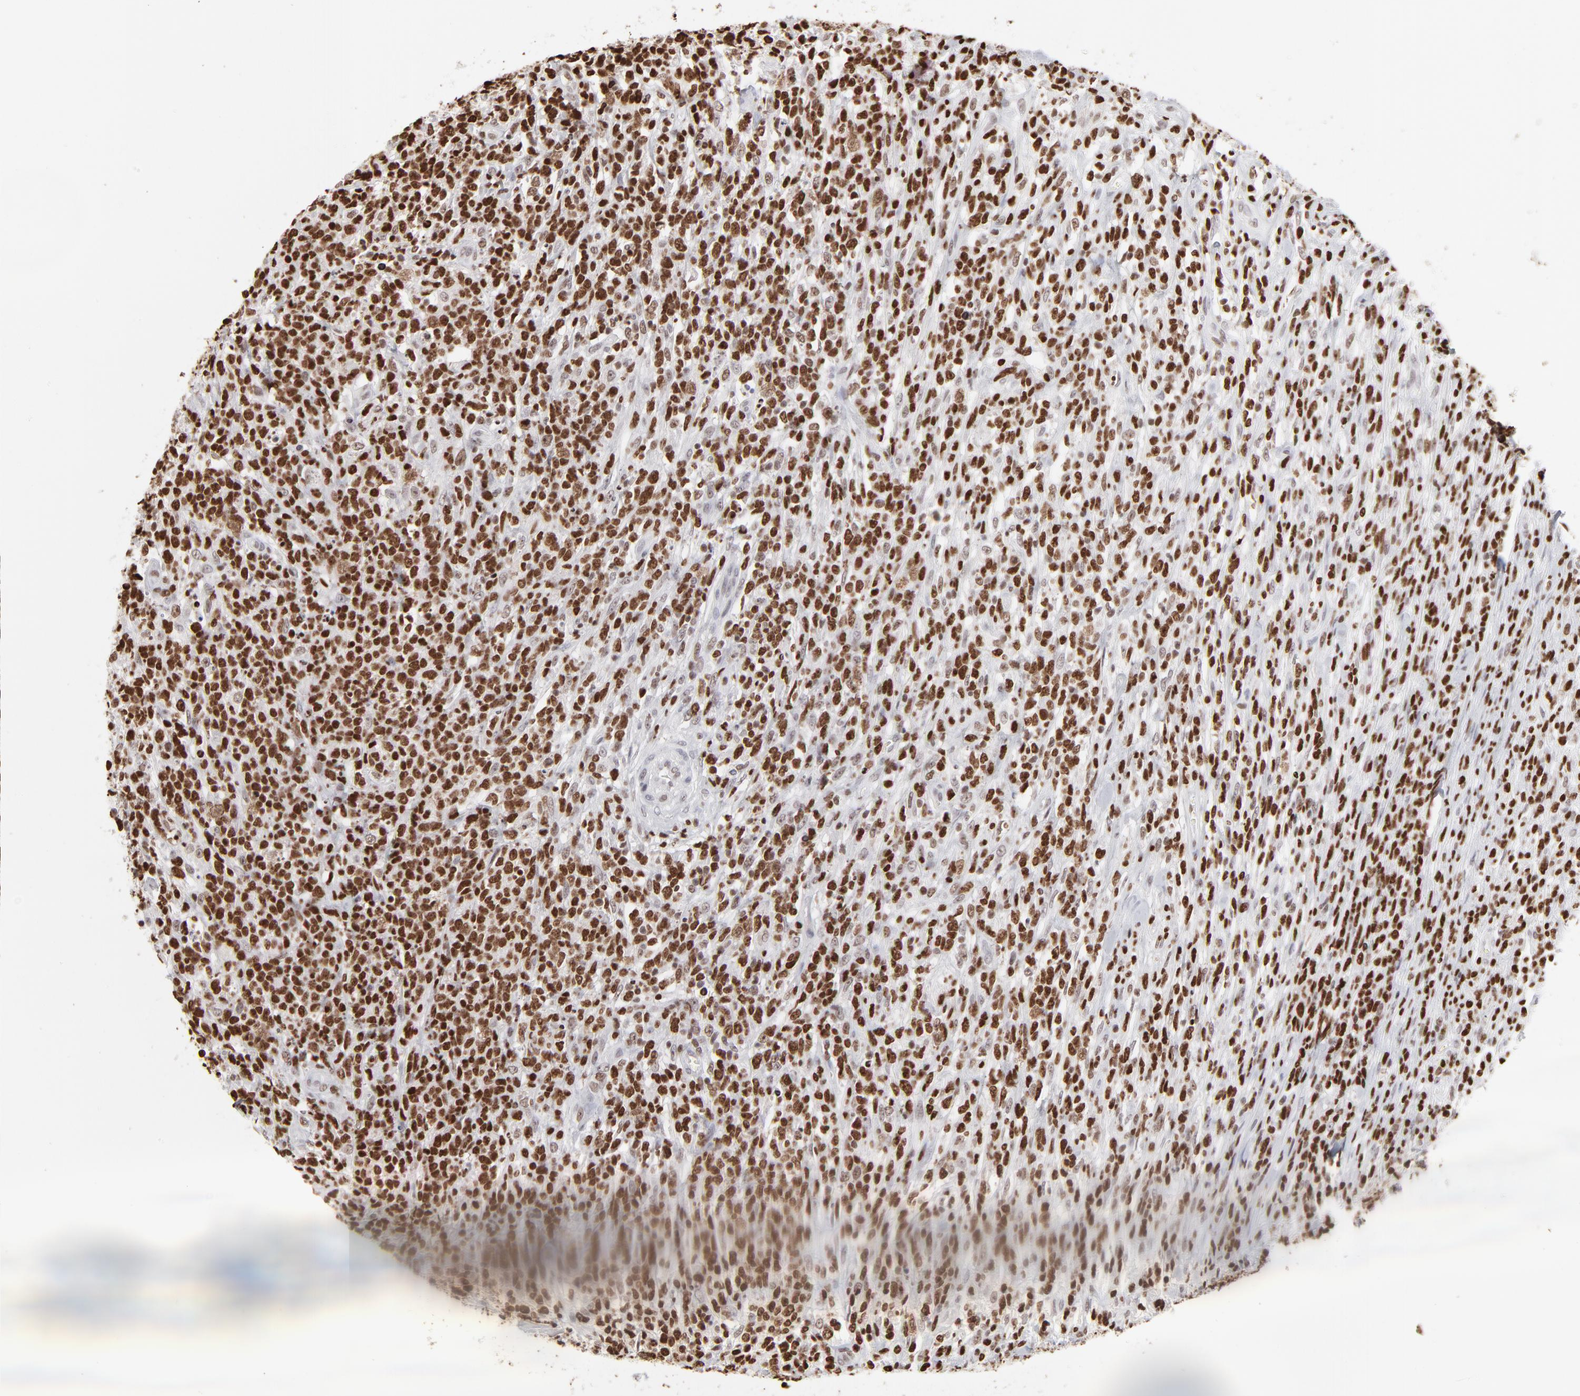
{"staining": {"intensity": "strong", "quantity": ">75%", "location": "nuclear"}, "tissue": "lymphoma", "cell_type": "Tumor cells", "image_type": "cancer", "snomed": [{"axis": "morphology", "description": "Malignant lymphoma, non-Hodgkin's type, High grade"}, {"axis": "topography", "description": "Lymph node"}], "caption": "Protein staining of high-grade malignant lymphoma, non-Hodgkin's type tissue displays strong nuclear expression in approximately >75% of tumor cells. (DAB (3,3'-diaminobenzidine) IHC with brightfield microscopy, high magnification).", "gene": "PARP1", "patient": {"sex": "female", "age": 73}}